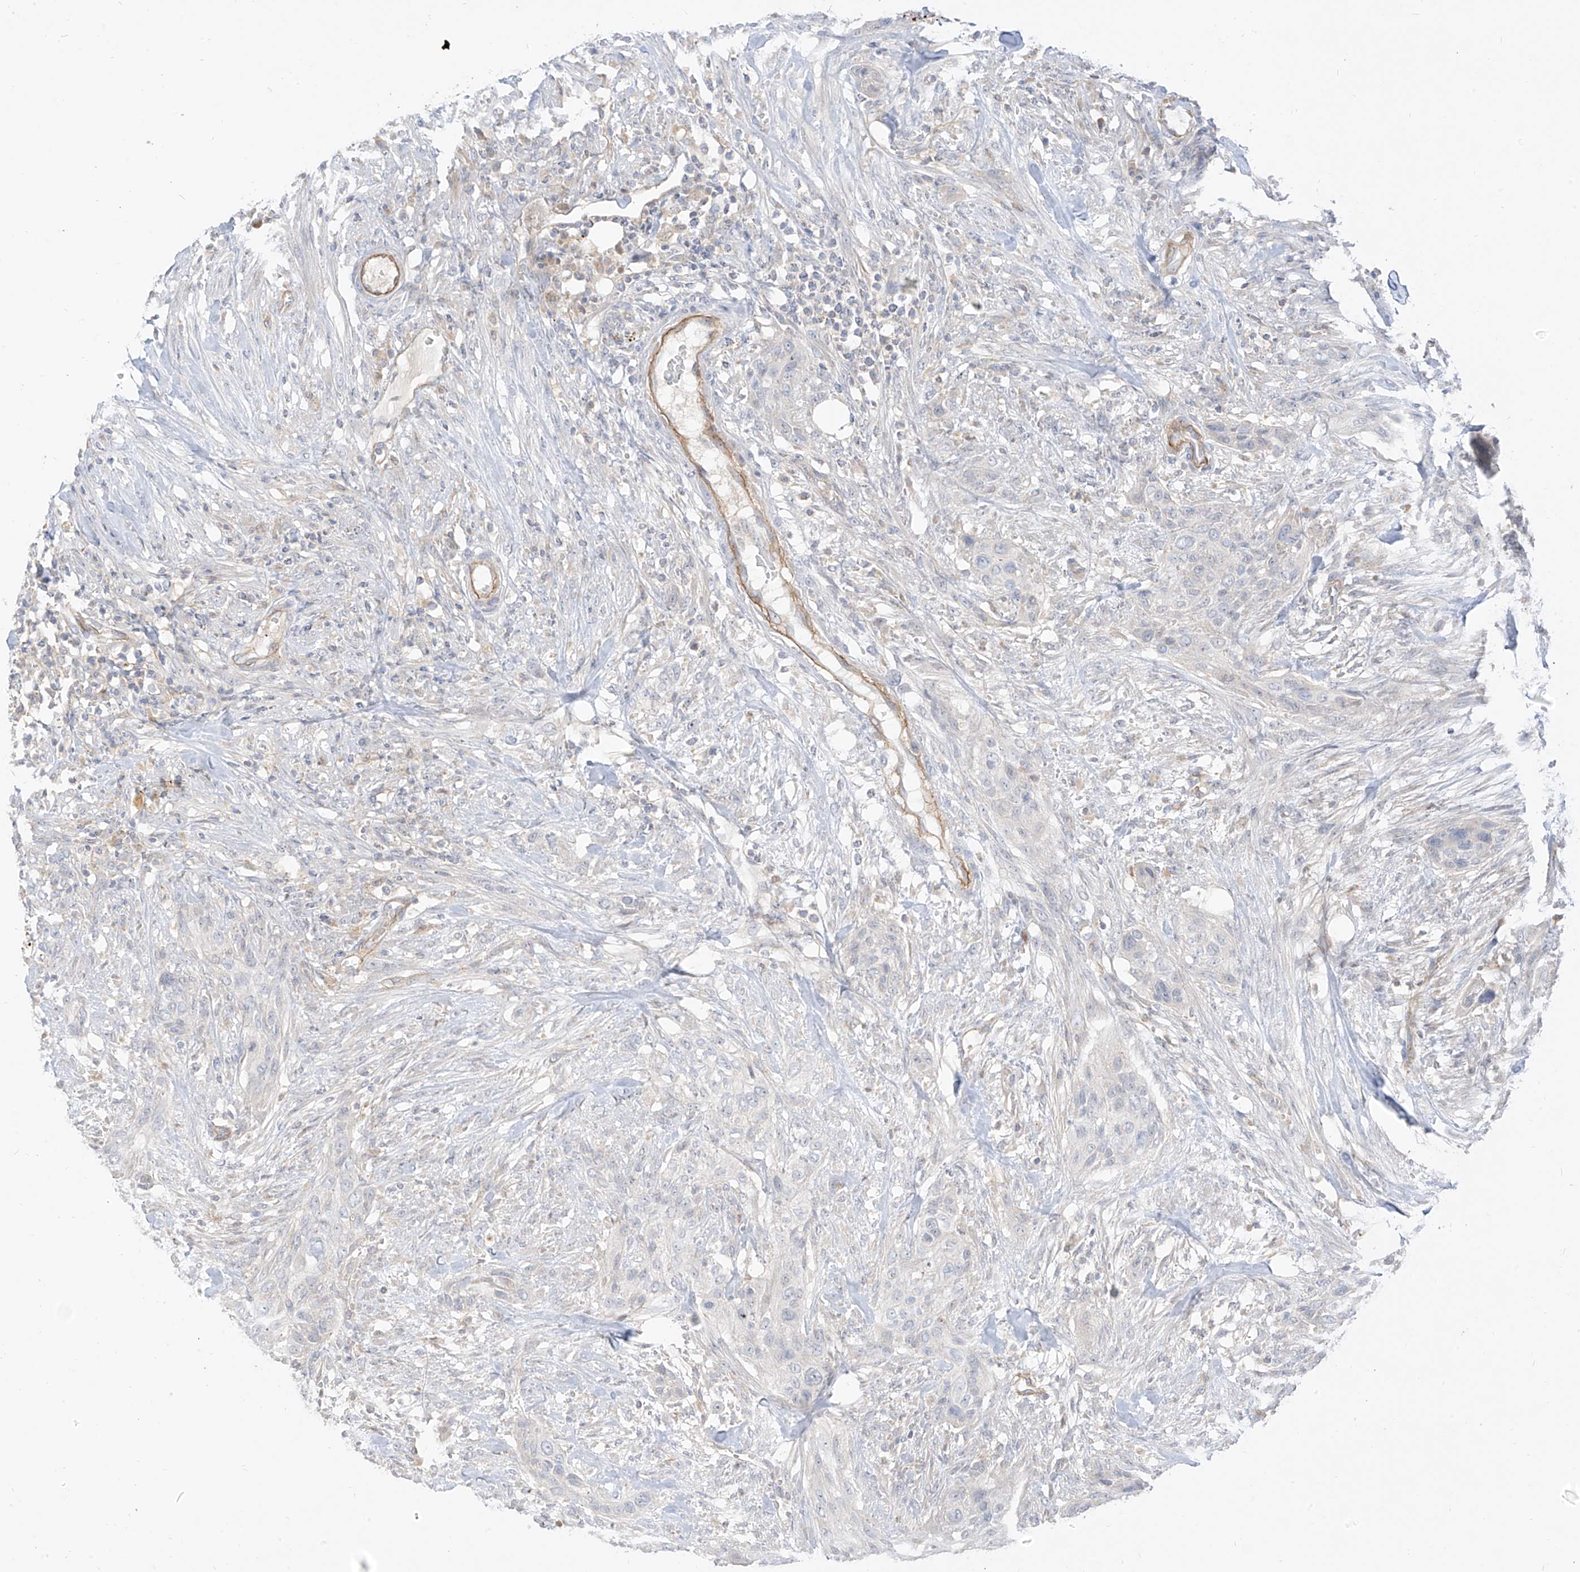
{"staining": {"intensity": "negative", "quantity": "none", "location": "none"}, "tissue": "urothelial cancer", "cell_type": "Tumor cells", "image_type": "cancer", "snomed": [{"axis": "morphology", "description": "Urothelial carcinoma, High grade"}, {"axis": "topography", "description": "Urinary bladder"}], "caption": "Tumor cells are negative for protein expression in human high-grade urothelial carcinoma.", "gene": "C2orf42", "patient": {"sex": "male", "age": 35}}